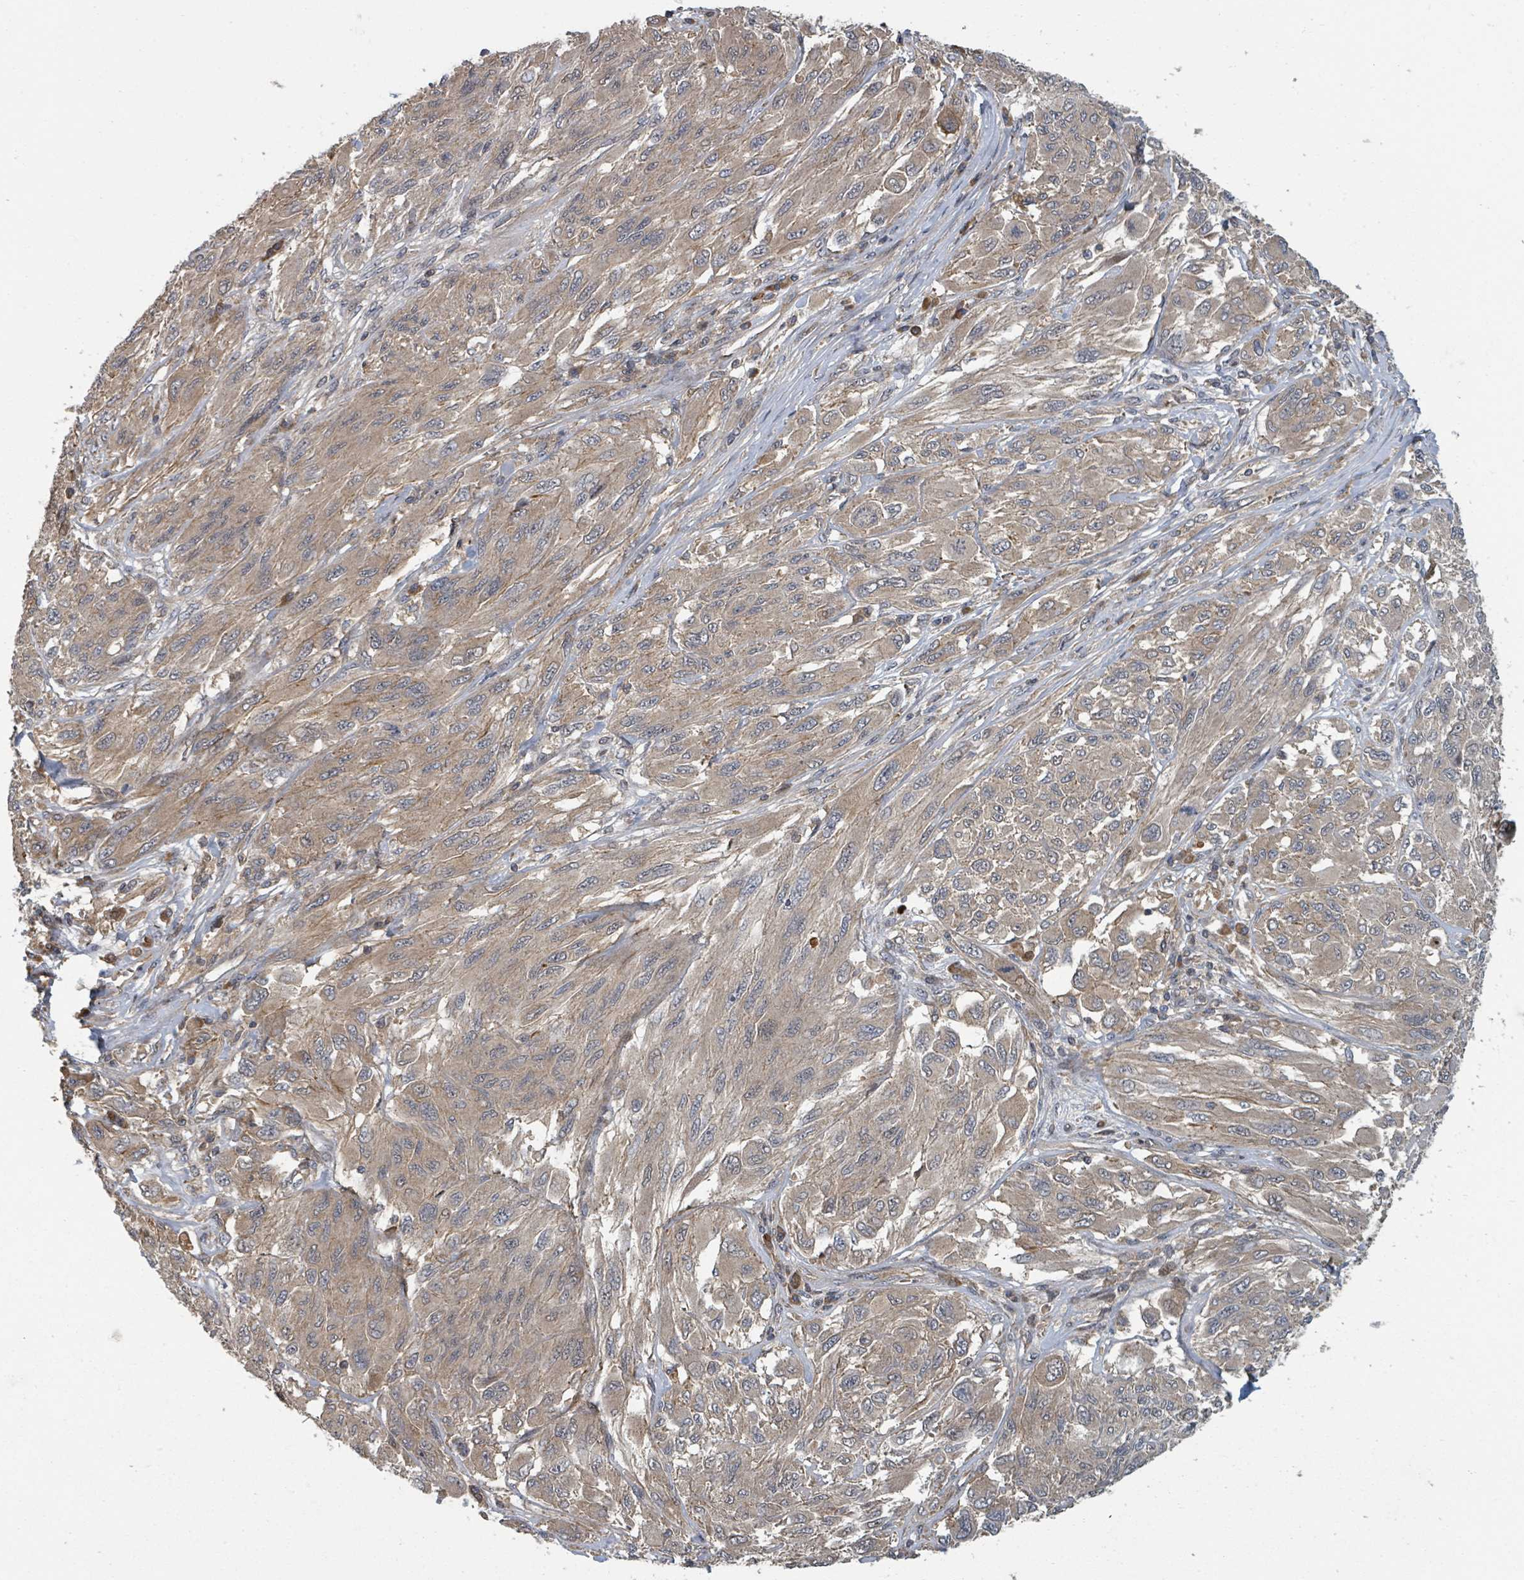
{"staining": {"intensity": "weak", "quantity": "25%-75%", "location": "cytoplasmic/membranous"}, "tissue": "melanoma", "cell_type": "Tumor cells", "image_type": "cancer", "snomed": [{"axis": "morphology", "description": "Malignant melanoma, NOS"}, {"axis": "topography", "description": "Skin"}], "caption": "Immunohistochemical staining of malignant melanoma displays low levels of weak cytoplasmic/membranous expression in approximately 25%-75% of tumor cells.", "gene": "DPM1", "patient": {"sex": "female", "age": 91}}